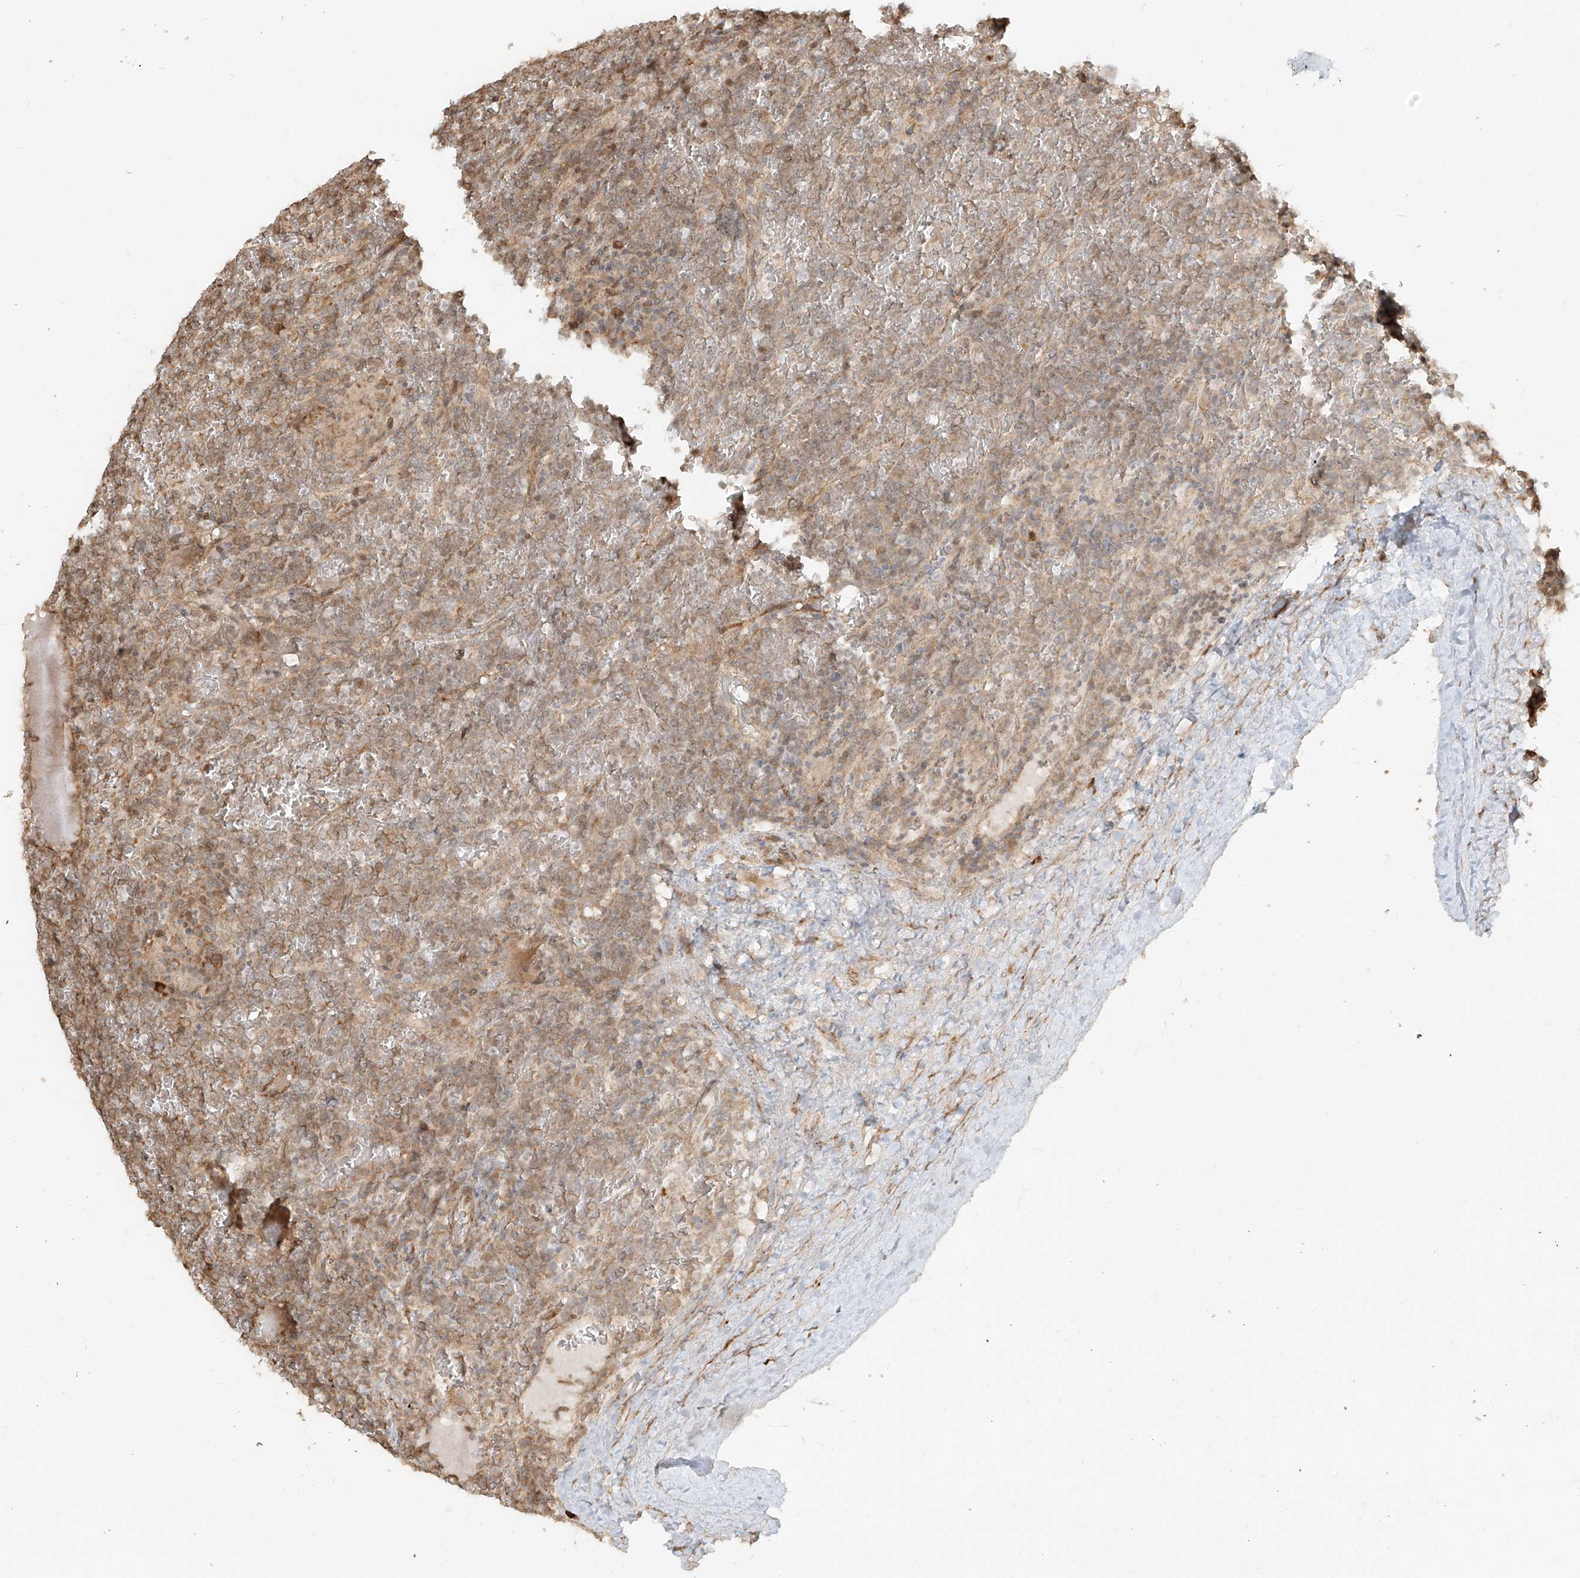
{"staining": {"intensity": "weak", "quantity": ">75%", "location": "cytoplasmic/membranous"}, "tissue": "lymphoma", "cell_type": "Tumor cells", "image_type": "cancer", "snomed": [{"axis": "morphology", "description": "Malignant lymphoma, non-Hodgkin's type, Low grade"}, {"axis": "topography", "description": "Spleen"}], "caption": "About >75% of tumor cells in human low-grade malignant lymphoma, non-Hodgkin's type exhibit weak cytoplasmic/membranous protein positivity as visualized by brown immunohistochemical staining.", "gene": "UBE2K", "patient": {"sex": "female", "age": 19}}